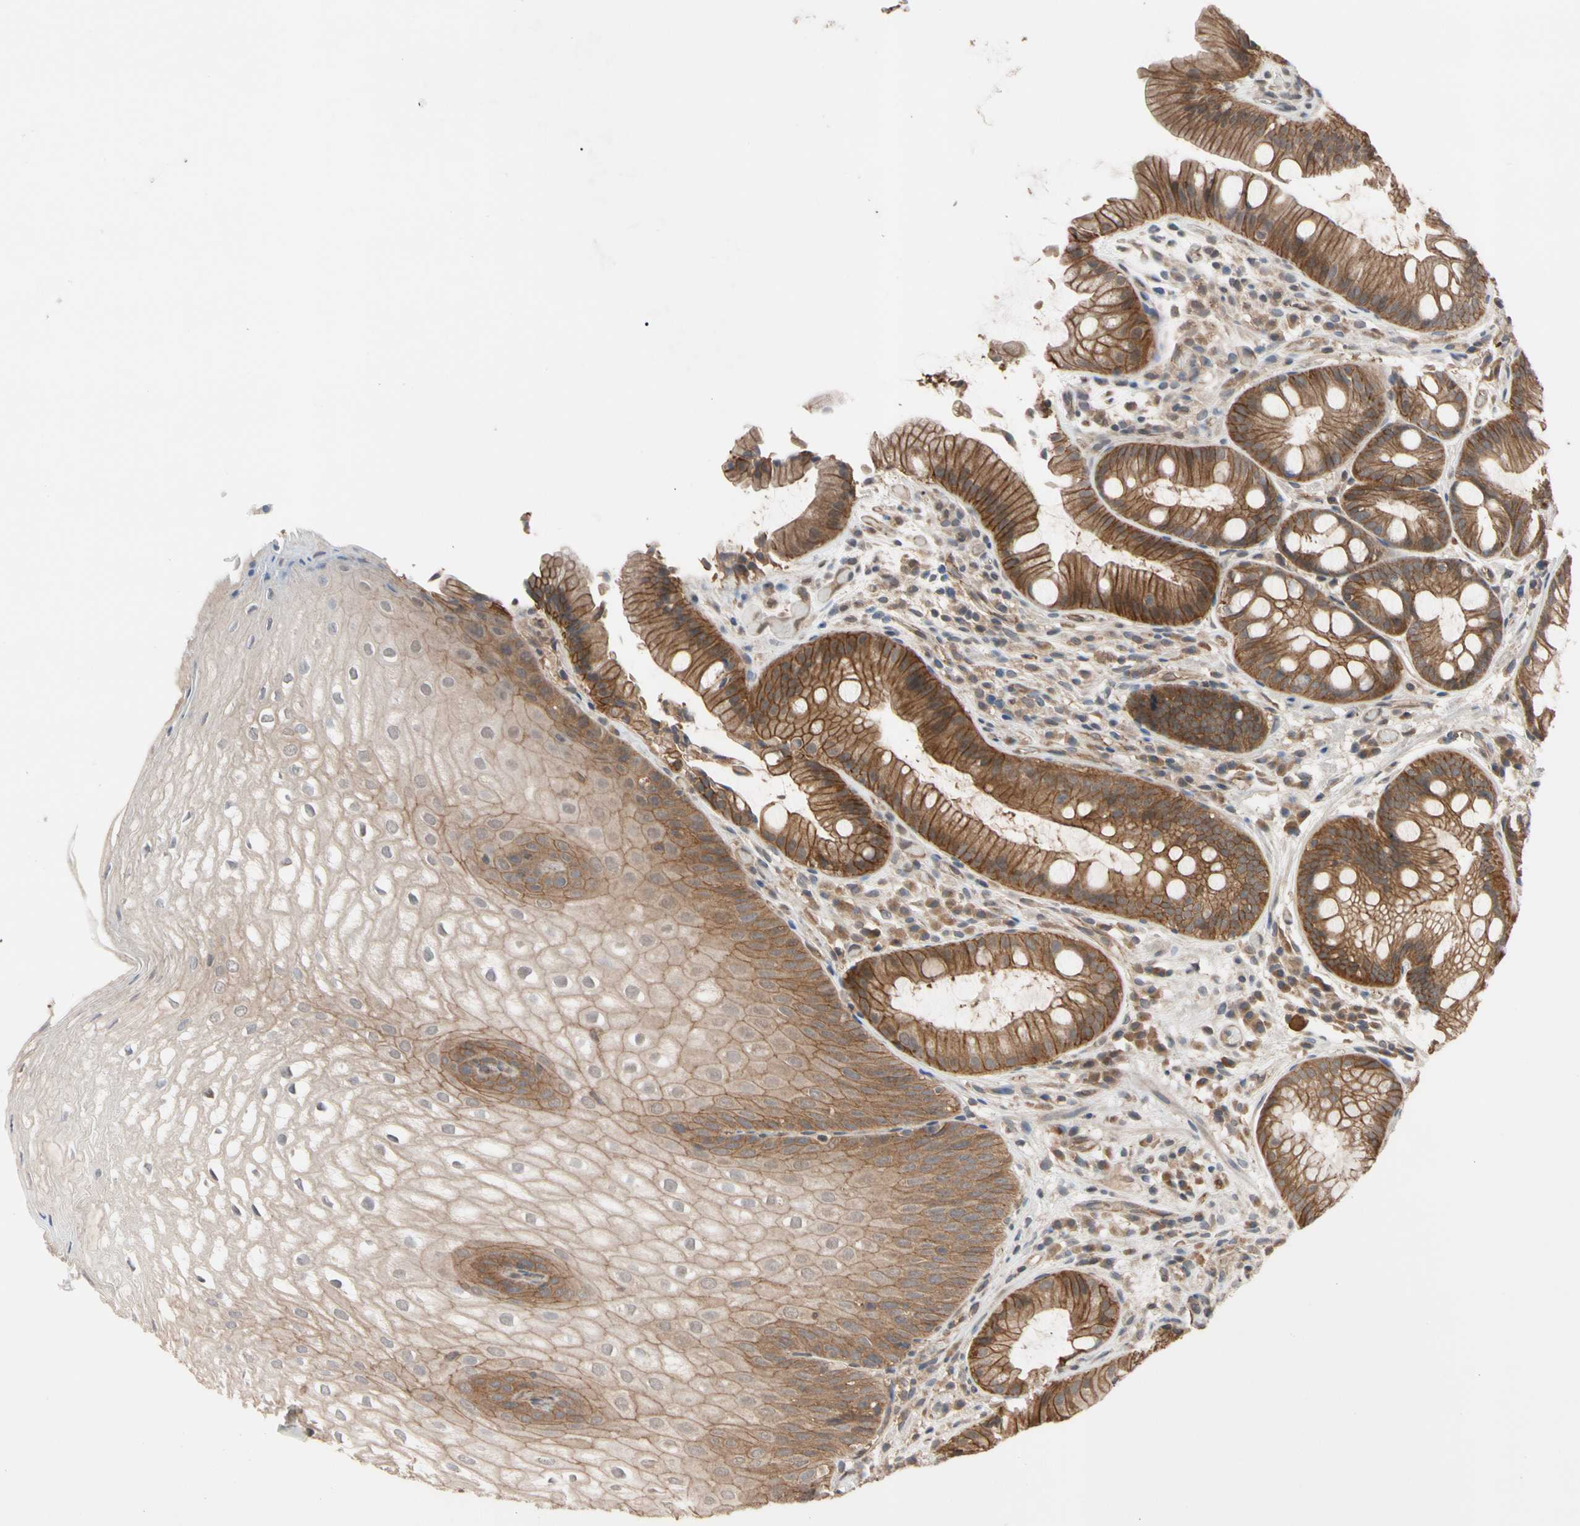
{"staining": {"intensity": "strong", "quantity": ">75%", "location": "cytoplasmic/membranous"}, "tissue": "stomach", "cell_type": "Glandular cells", "image_type": "normal", "snomed": [{"axis": "morphology", "description": "Normal tissue, NOS"}, {"axis": "topography", "description": "Stomach, upper"}], "caption": "High-magnification brightfield microscopy of unremarkable stomach stained with DAB (brown) and counterstained with hematoxylin (blue). glandular cells exhibit strong cytoplasmic/membranous expression is seen in about>75% of cells. Immunohistochemistry (ihc) stains the protein in brown and the nuclei are stained blue.", "gene": "DPP8", "patient": {"sex": "male", "age": 72}}